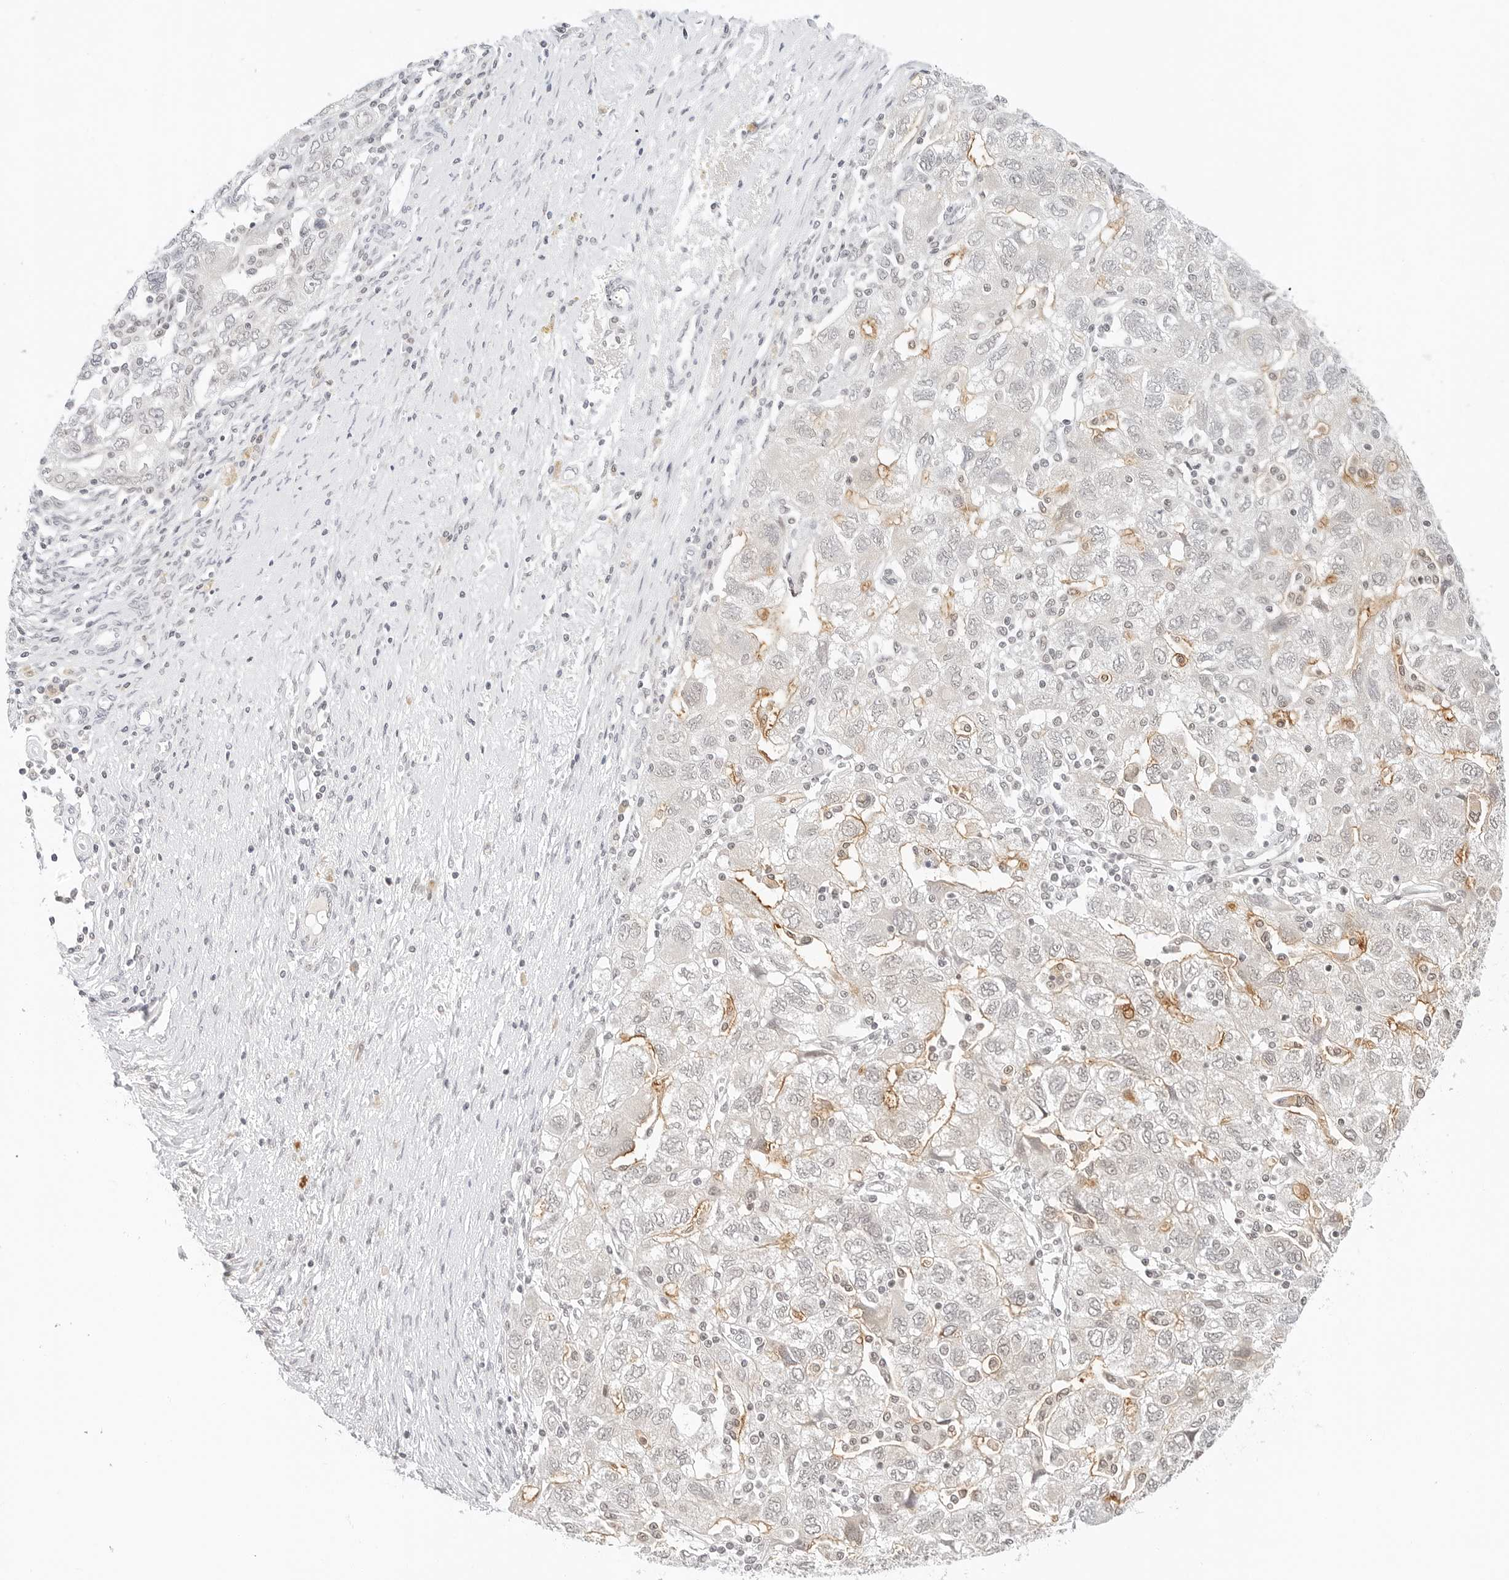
{"staining": {"intensity": "moderate", "quantity": "<25%", "location": "cytoplasmic/membranous"}, "tissue": "ovarian cancer", "cell_type": "Tumor cells", "image_type": "cancer", "snomed": [{"axis": "morphology", "description": "Carcinoma, NOS"}, {"axis": "morphology", "description": "Cystadenocarcinoma, serous, NOS"}, {"axis": "topography", "description": "Ovary"}], "caption": "Immunohistochemical staining of ovarian cancer shows moderate cytoplasmic/membranous protein staining in approximately <25% of tumor cells. (DAB (3,3'-diaminobenzidine) = brown stain, brightfield microscopy at high magnification).", "gene": "NEO1", "patient": {"sex": "female", "age": 69}}